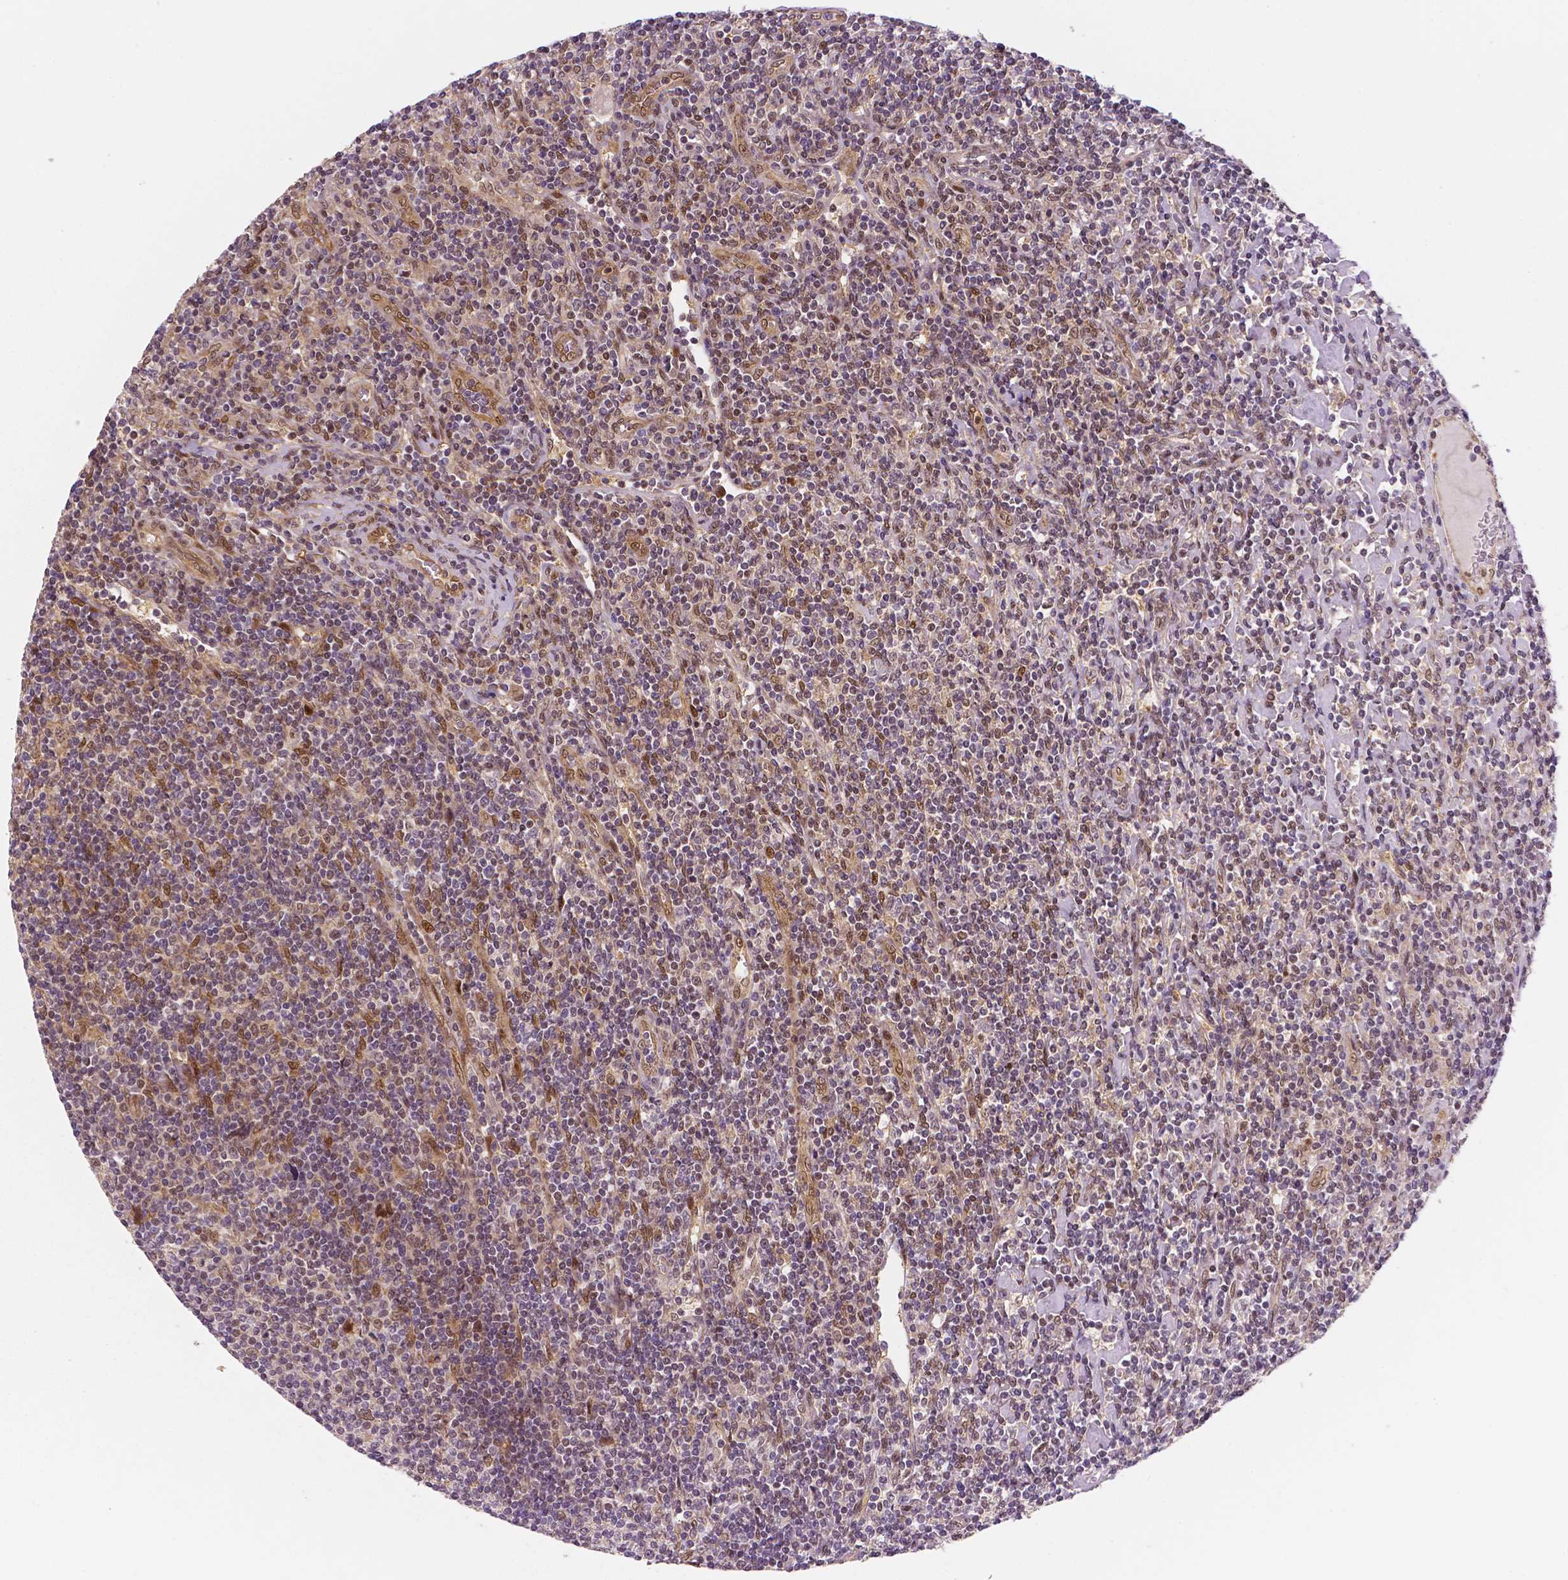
{"staining": {"intensity": "moderate", "quantity": ">75%", "location": "cytoplasmic/membranous,nuclear"}, "tissue": "lymphoma", "cell_type": "Tumor cells", "image_type": "cancer", "snomed": [{"axis": "morphology", "description": "Hodgkin's disease, NOS"}, {"axis": "topography", "description": "Lymph node"}], "caption": "Hodgkin's disease stained for a protein demonstrates moderate cytoplasmic/membranous and nuclear positivity in tumor cells.", "gene": "STAT3", "patient": {"sex": "male", "age": 40}}